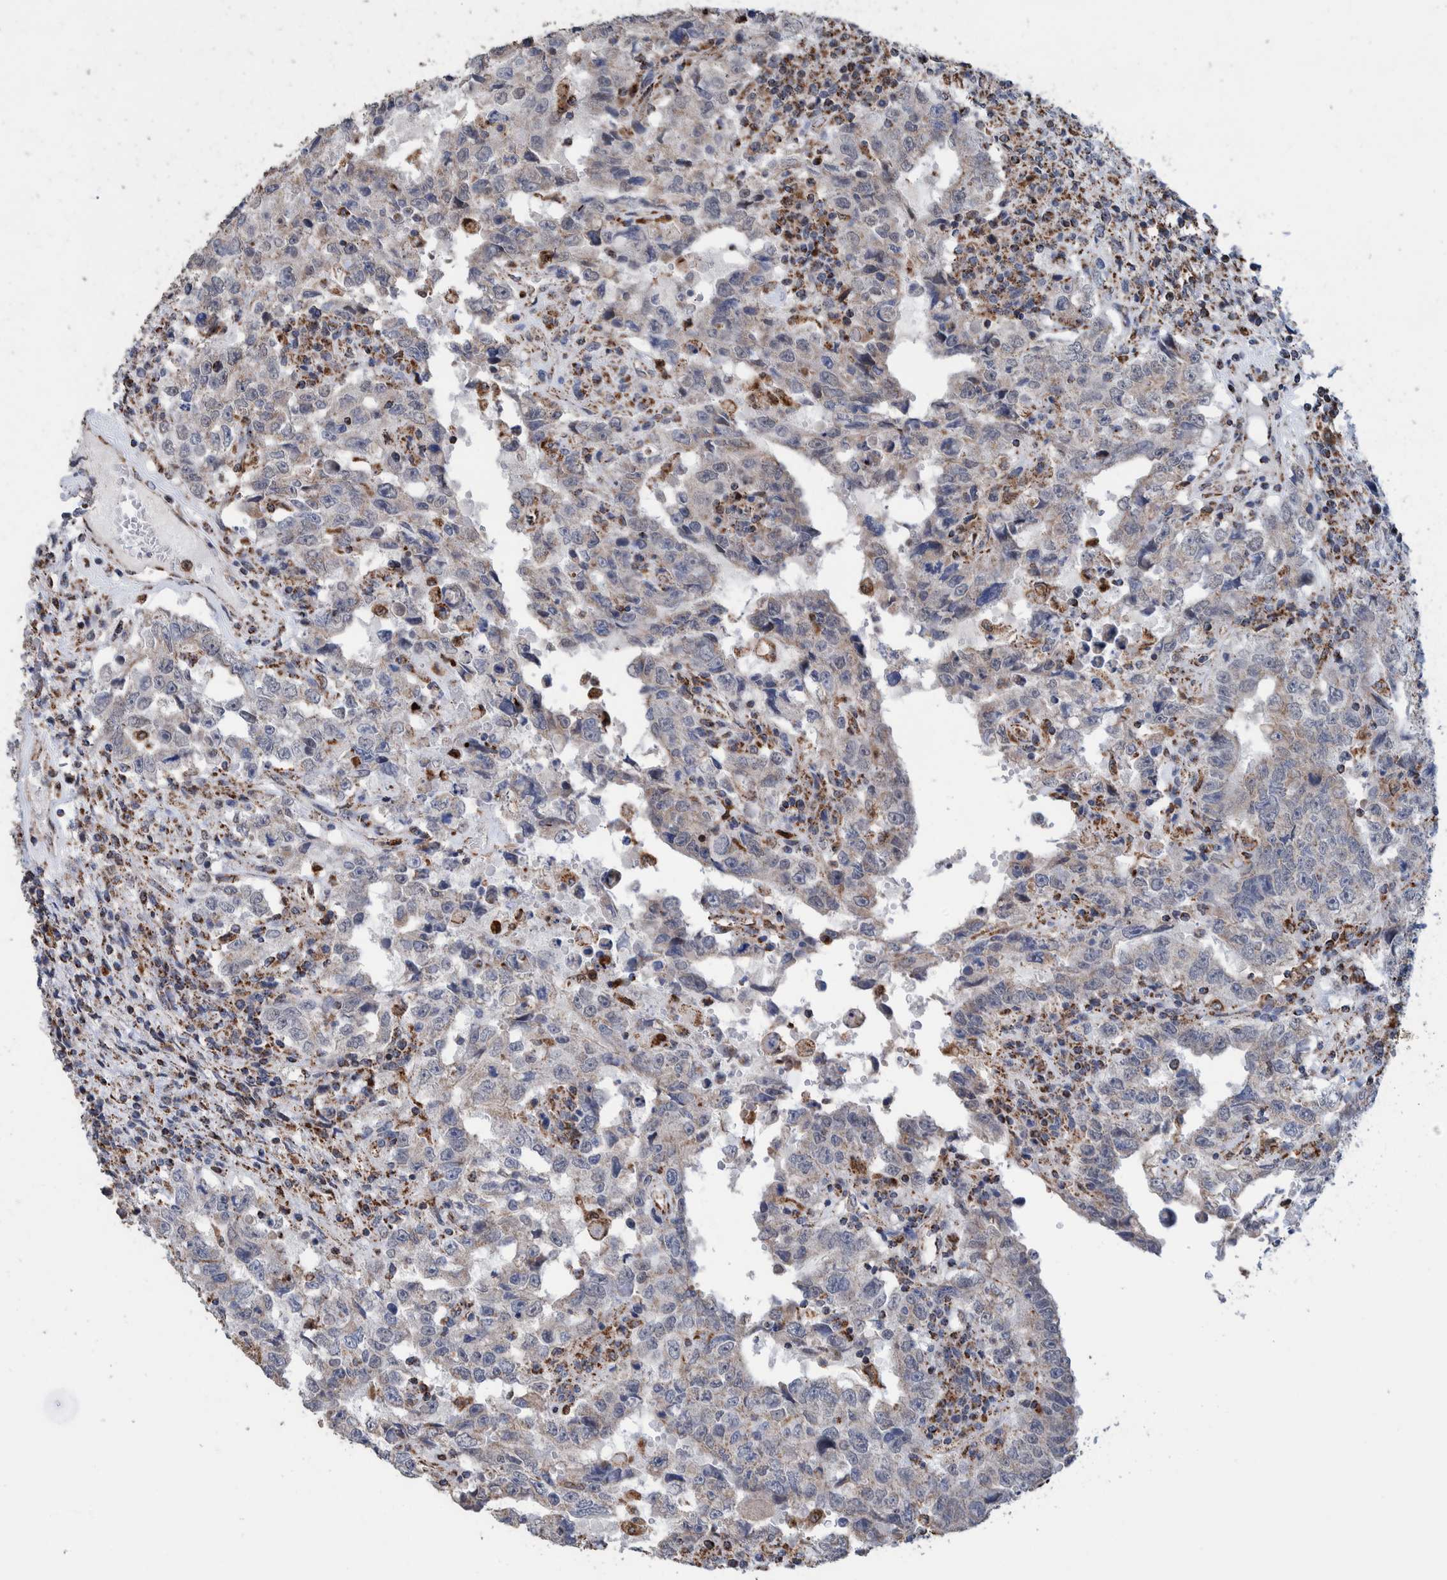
{"staining": {"intensity": "negative", "quantity": "none", "location": "none"}, "tissue": "testis cancer", "cell_type": "Tumor cells", "image_type": "cancer", "snomed": [{"axis": "morphology", "description": "Carcinoma, Embryonal, NOS"}, {"axis": "topography", "description": "Testis"}], "caption": "Immunohistochemistry of testis embryonal carcinoma displays no expression in tumor cells.", "gene": "DECR1", "patient": {"sex": "male", "age": 26}}